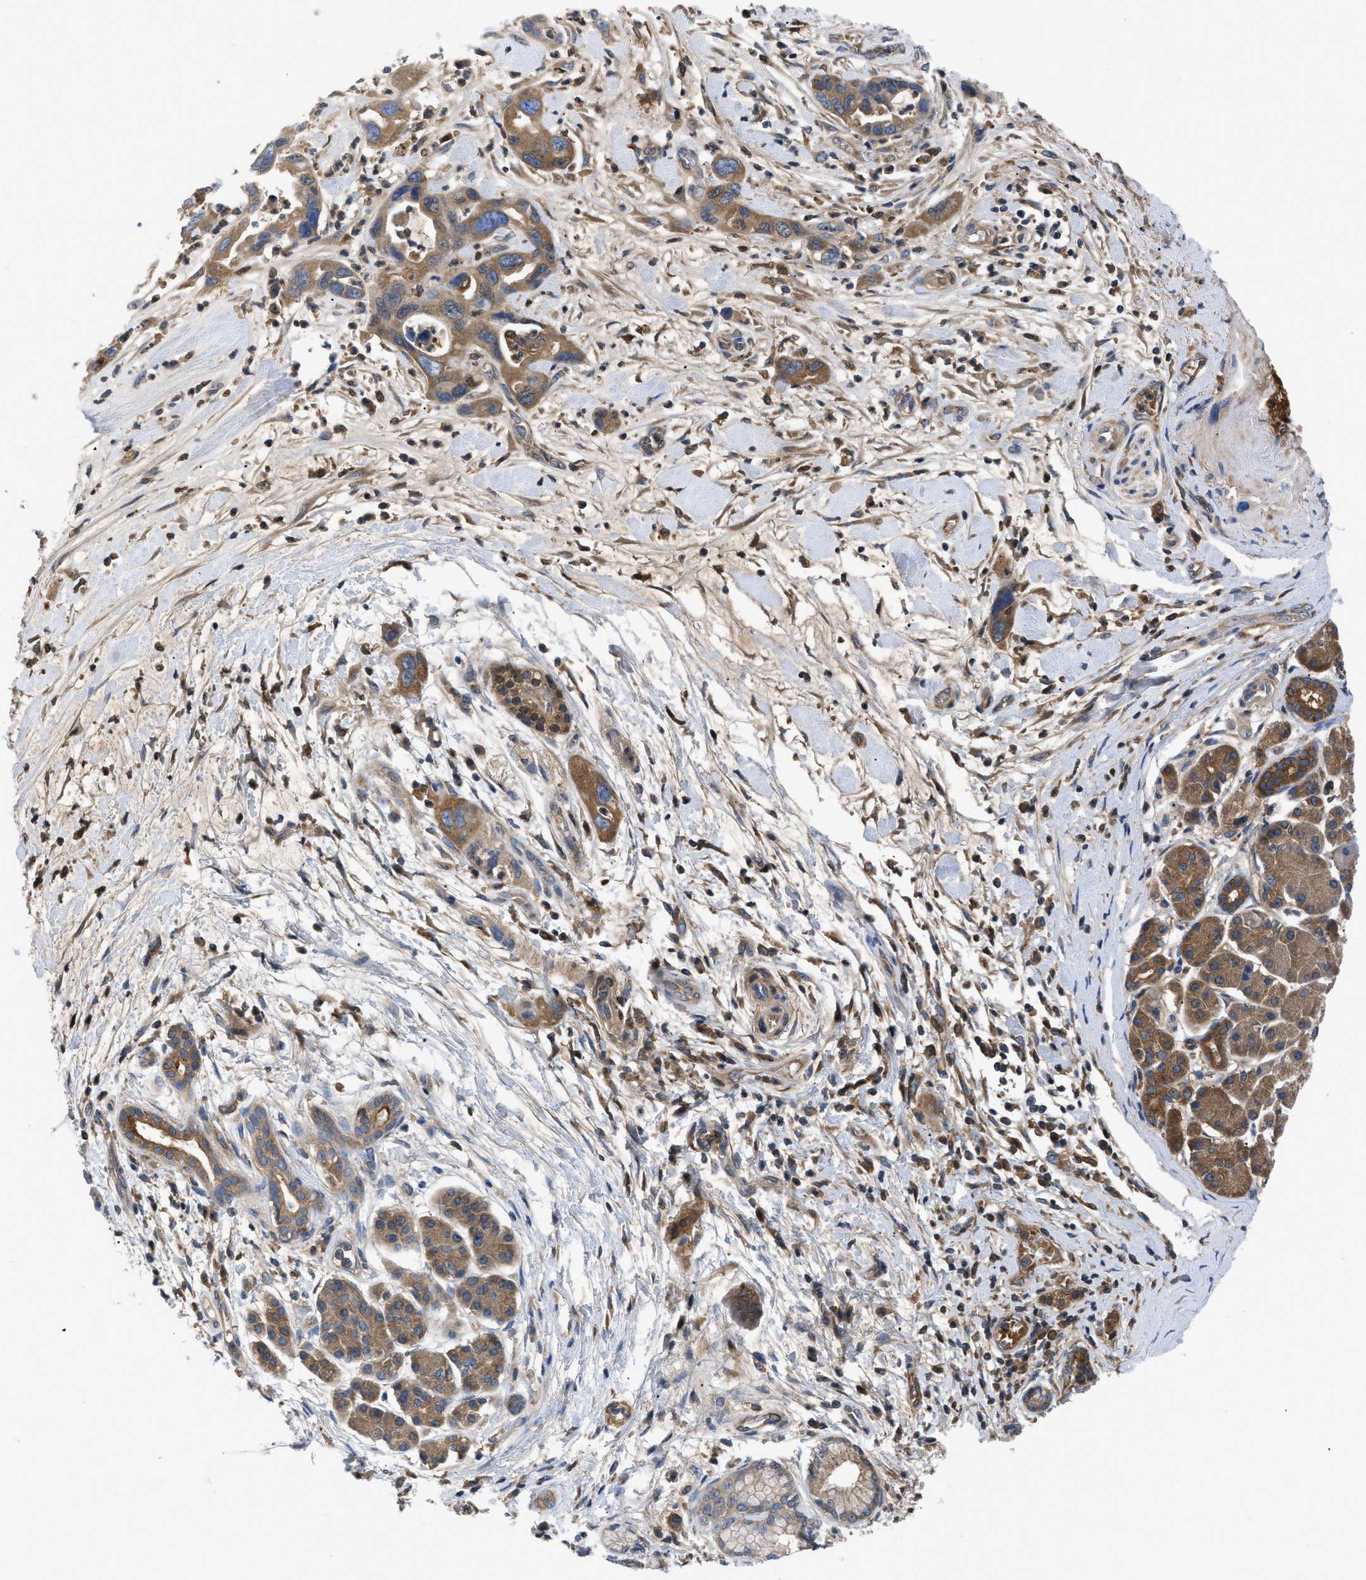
{"staining": {"intensity": "moderate", "quantity": ">75%", "location": "cytoplasmic/membranous"}, "tissue": "pancreatic cancer", "cell_type": "Tumor cells", "image_type": "cancer", "snomed": [{"axis": "morphology", "description": "Adenocarcinoma, NOS"}, {"axis": "topography", "description": "Pancreas"}], "caption": "This image reveals adenocarcinoma (pancreatic) stained with immunohistochemistry to label a protein in brown. The cytoplasmic/membranous of tumor cells show moderate positivity for the protein. Nuclei are counter-stained blue.", "gene": "SERPINA6", "patient": {"sex": "female", "age": 70}}